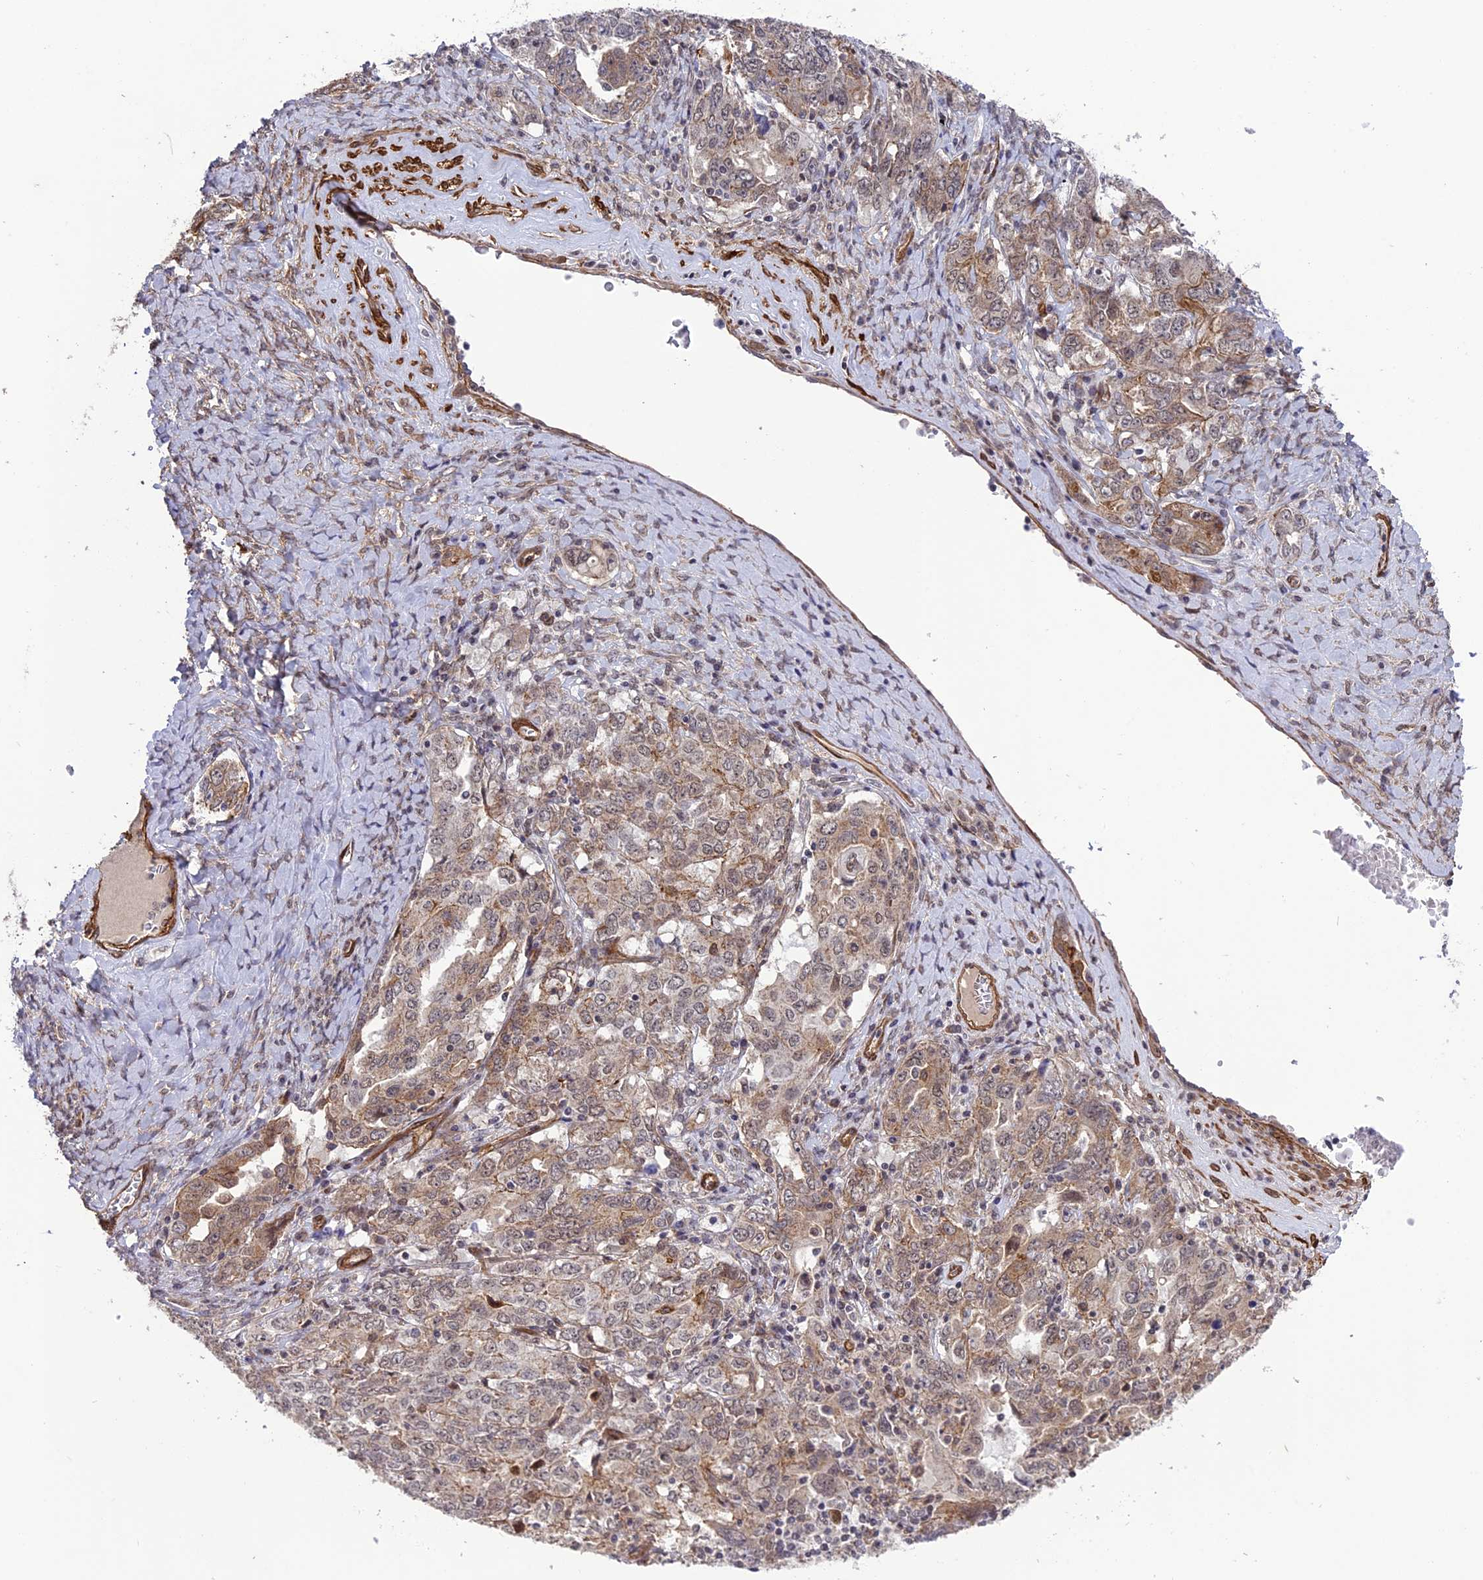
{"staining": {"intensity": "weak", "quantity": "25%-75%", "location": "cytoplasmic/membranous"}, "tissue": "ovarian cancer", "cell_type": "Tumor cells", "image_type": "cancer", "snomed": [{"axis": "morphology", "description": "Carcinoma, endometroid"}, {"axis": "topography", "description": "Ovary"}], "caption": "This is a micrograph of immunohistochemistry staining of endometroid carcinoma (ovarian), which shows weak positivity in the cytoplasmic/membranous of tumor cells.", "gene": "TNS1", "patient": {"sex": "female", "age": 62}}